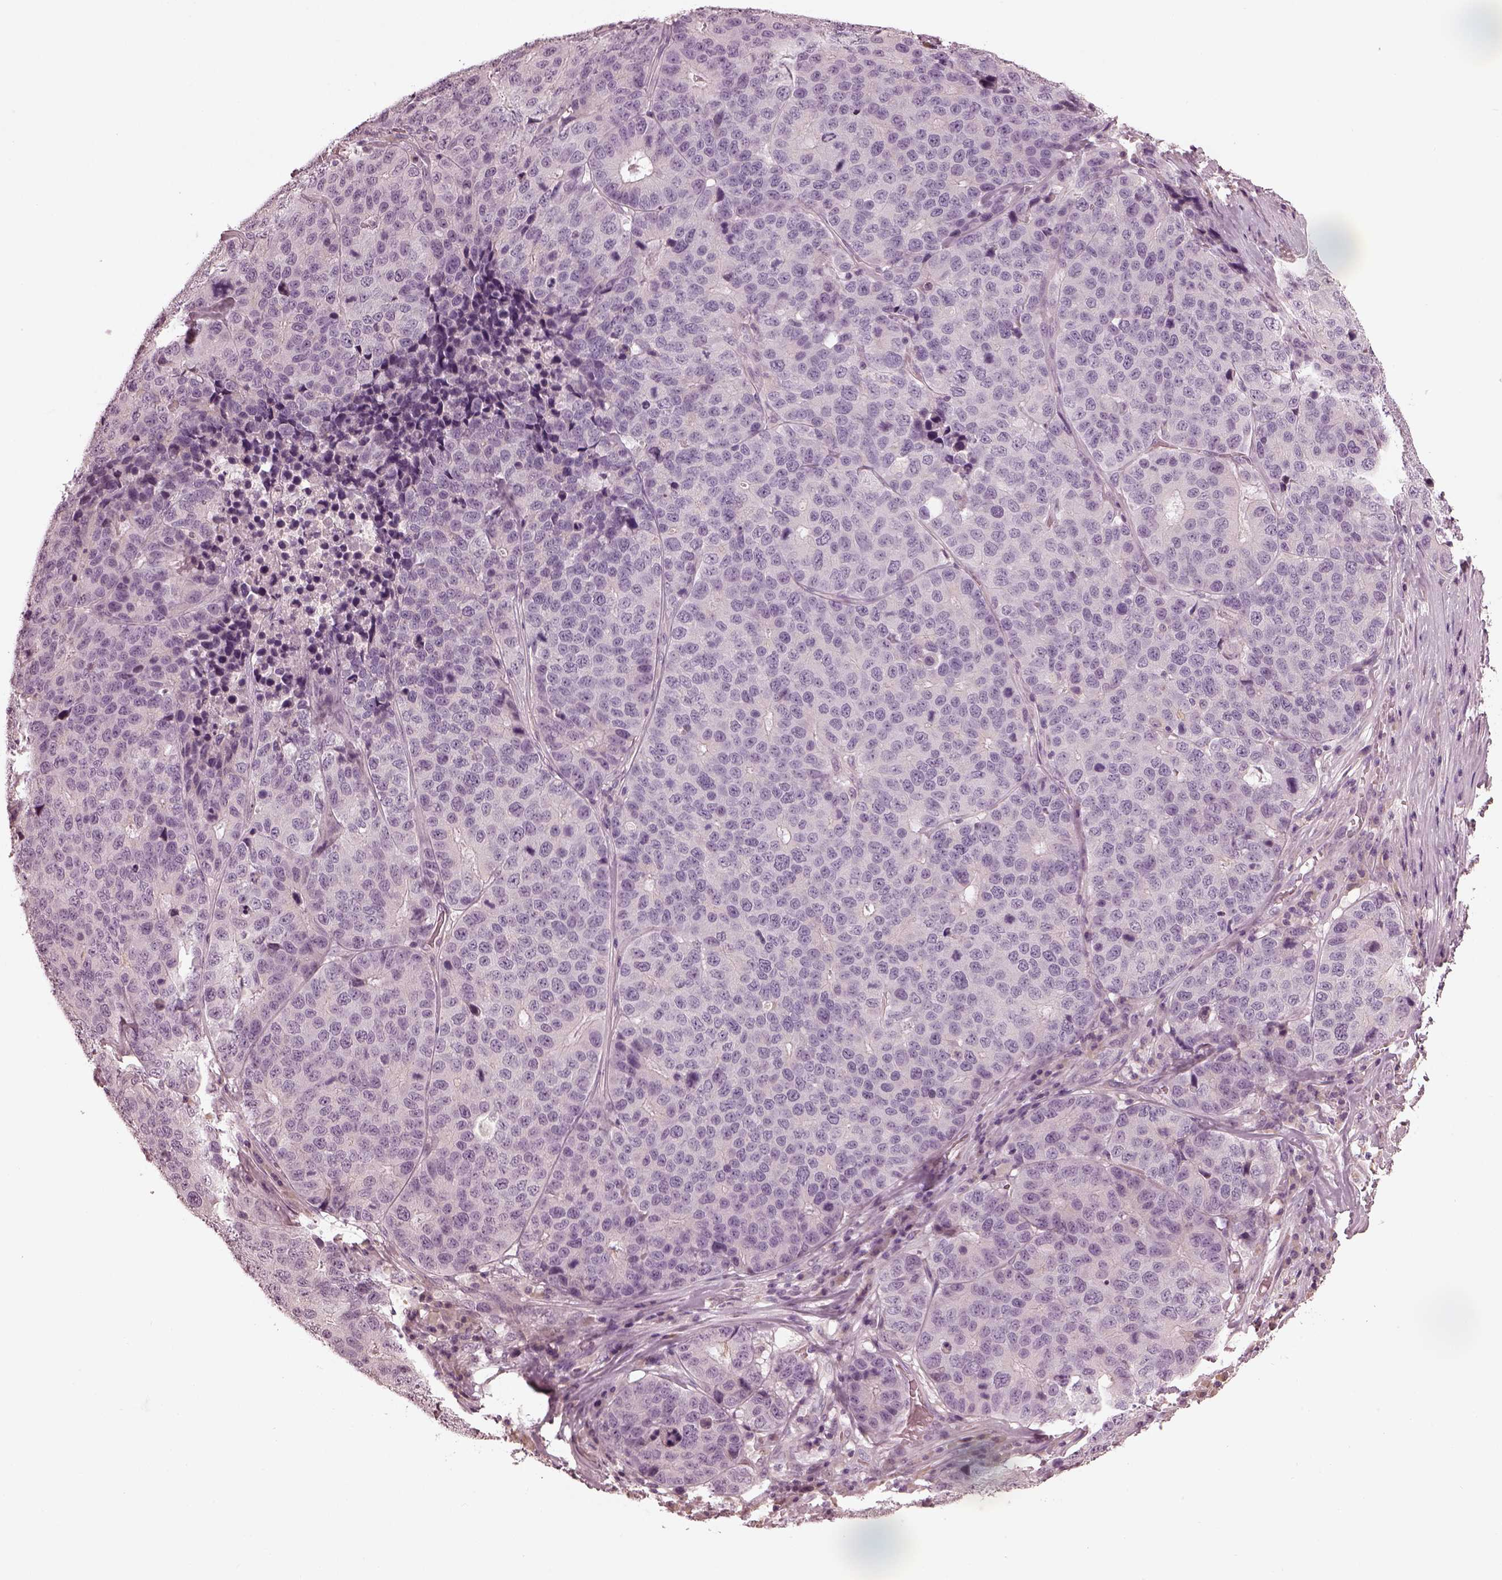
{"staining": {"intensity": "negative", "quantity": "none", "location": "none"}, "tissue": "stomach cancer", "cell_type": "Tumor cells", "image_type": "cancer", "snomed": [{"axis": "morphology", "description": "Adenocarcinoma, NOS"}, {"axis": "topography", "description": "Stomach"}], "caption": "Photomicrograph shows no significant protein staining in tumor cells of stomach cancer.", "gene": "MIA", "patient": {"sex": "male", "age": 71}}